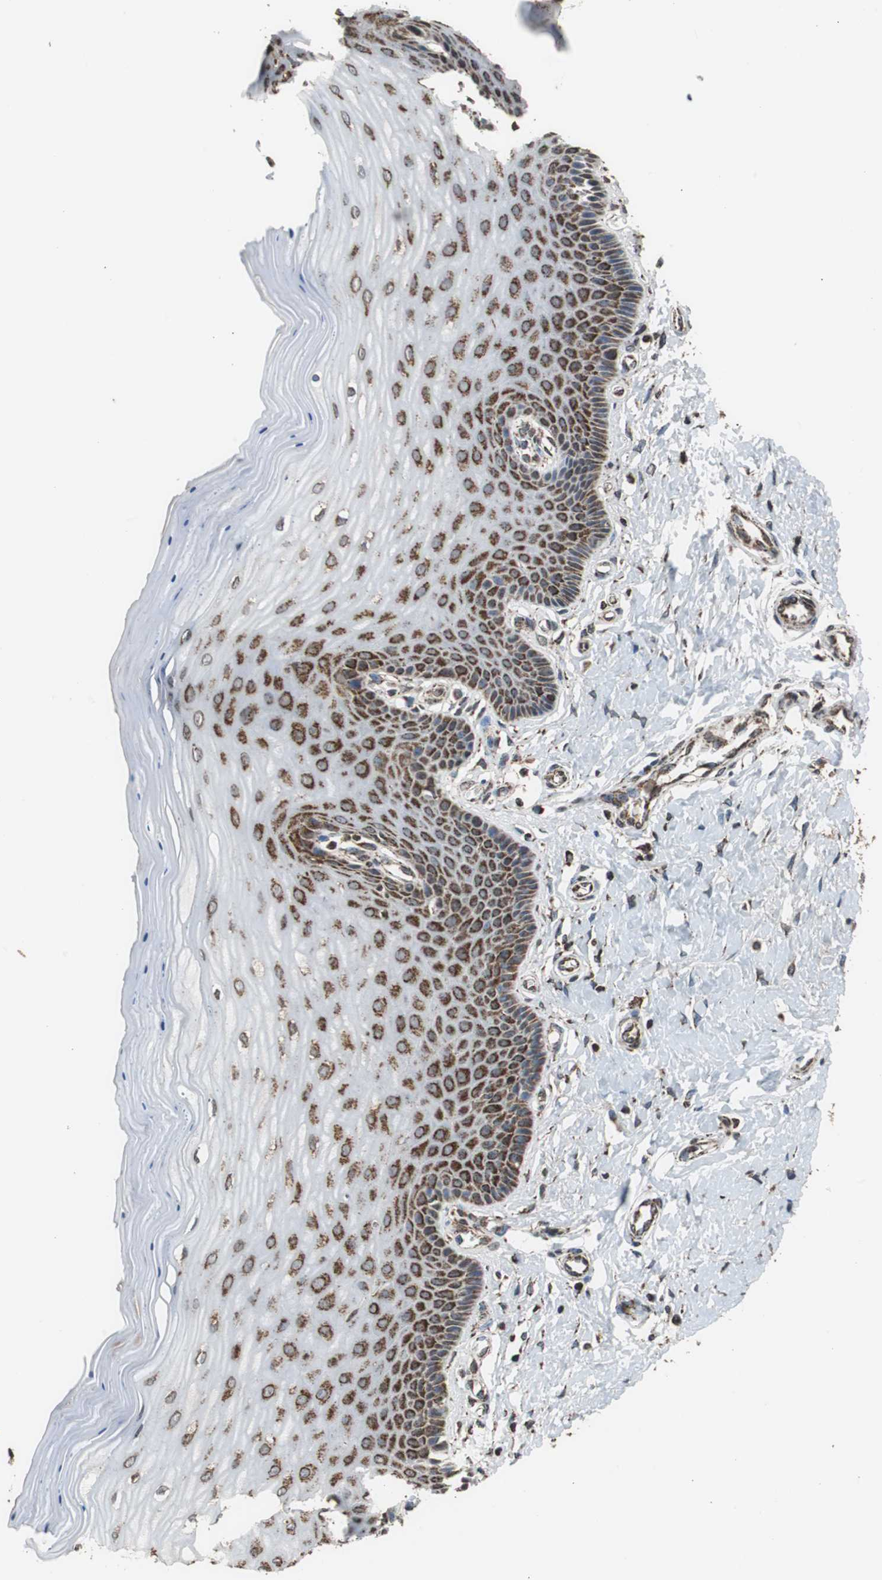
{"staining": {"intensity": "strong", "quantity": ">75%", "location": "cytoplasmic/membranous"}, "tissue": "cervix", "cell_type": "Glandular cells", "image_type": "normal", "snomed": [{"axis": "morphology", "description": "Normal tissue, NOS"}, {"axis": "topography", "description": "Cervix"}], "caption": "The micrograph shows immunohistochemical staining of unremarkable cervix. There is strong cytoplasmic/membranous positivity is identified in approximately >75% of glandular cells.", "gene": "HSPA9", "patient": {"sex": "female", "age": 55}}